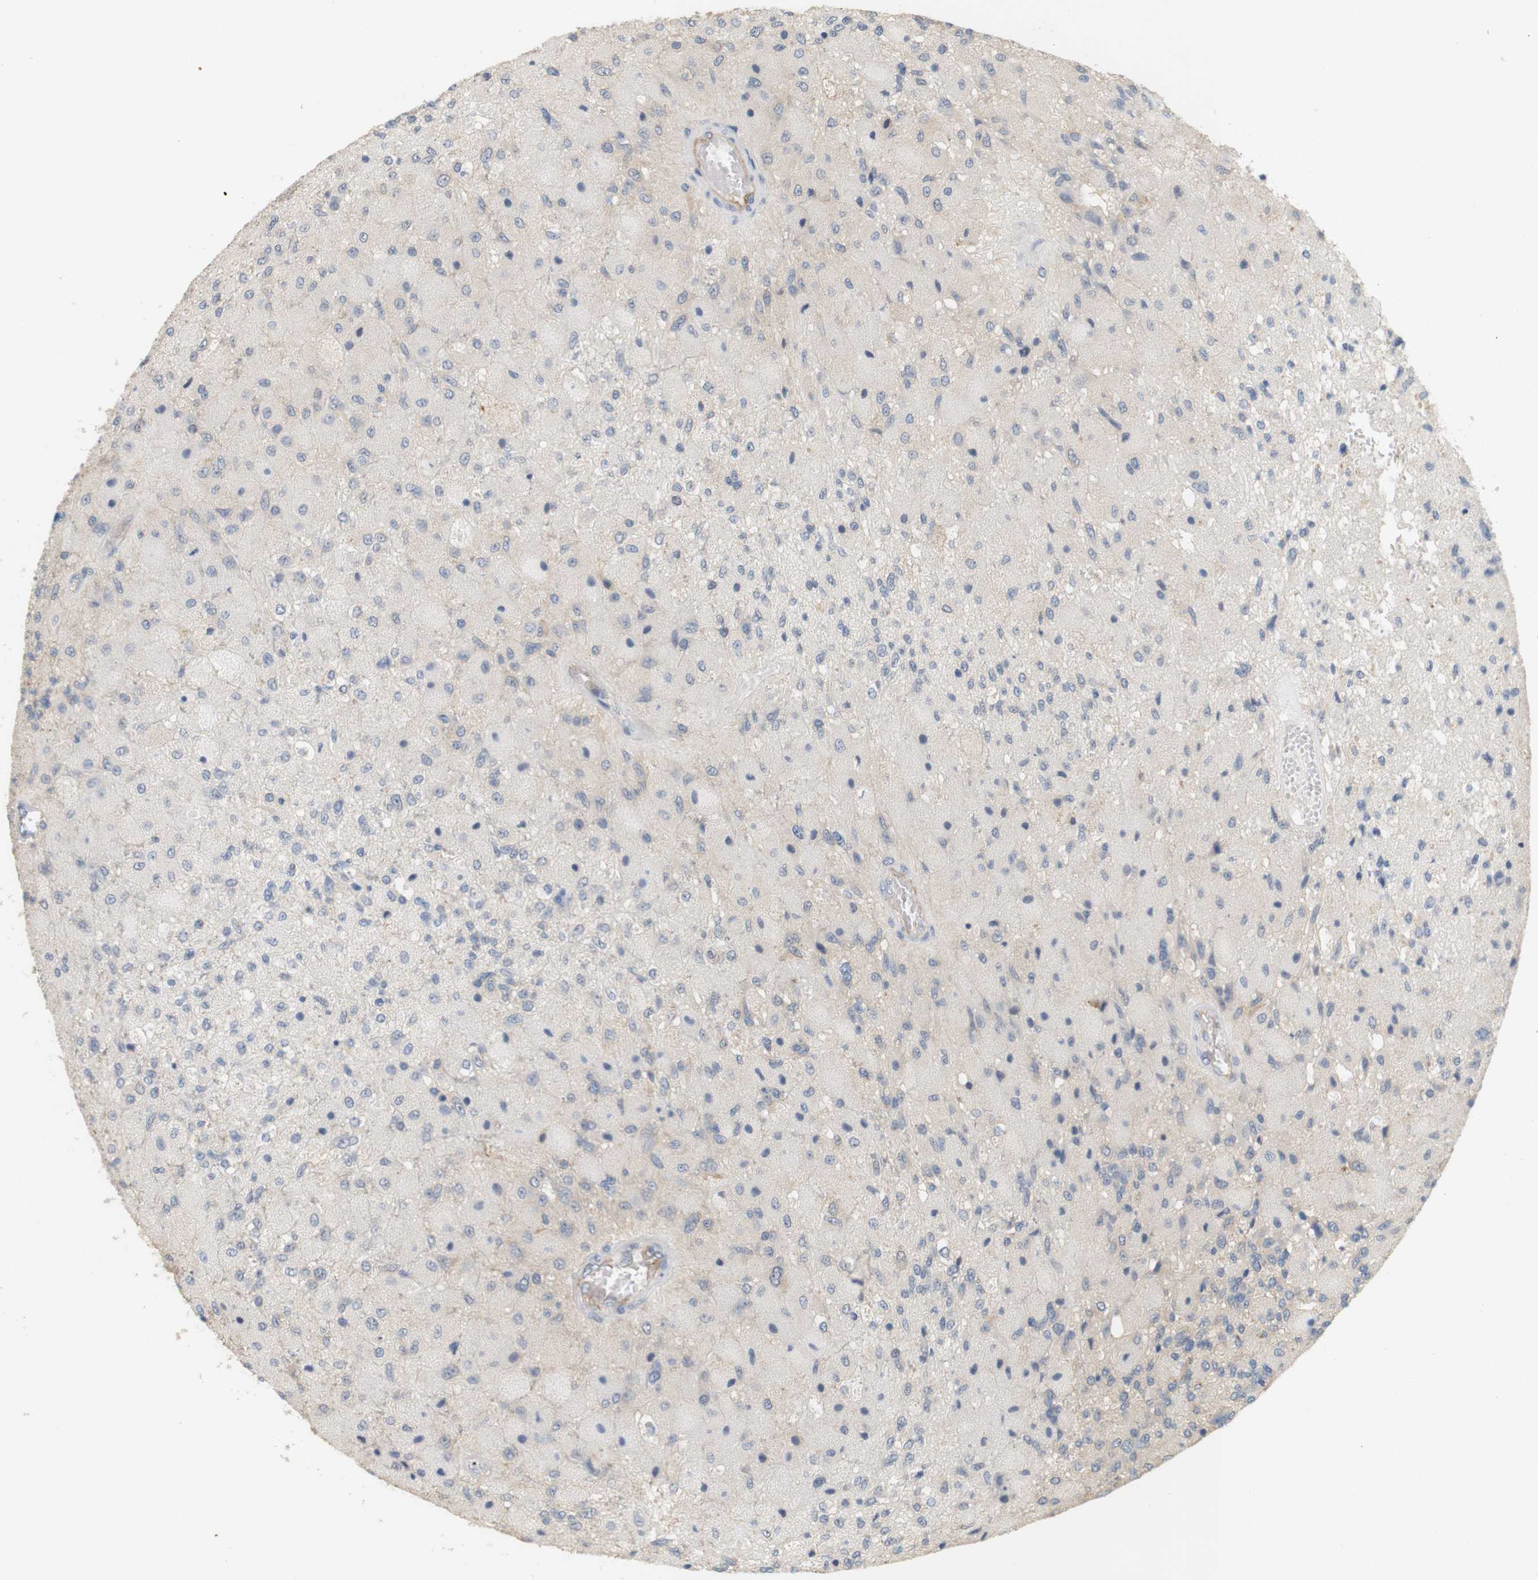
{"staining": {"intensity": "negative", "quantity": "none", "location": "none"}, "tissue": "glioma", "cell_type": "Tumor cells", "image_type": "cancer", "snomed": [{"axis": "morphology", "description": "Normal tissue, NOS"}, {"axis": "morphology", "description": "Glioma, malignant, High grade"}, {"axis": "topography", "description": "Cerebral cortex"}], "caption": "Malignant glioma (high-grade) stained for a protein using immunohistochemistry (IHC) displays no staining tumor cells.", "gene": "OSR1", "patient": {"sex": "male", "age": 77}}